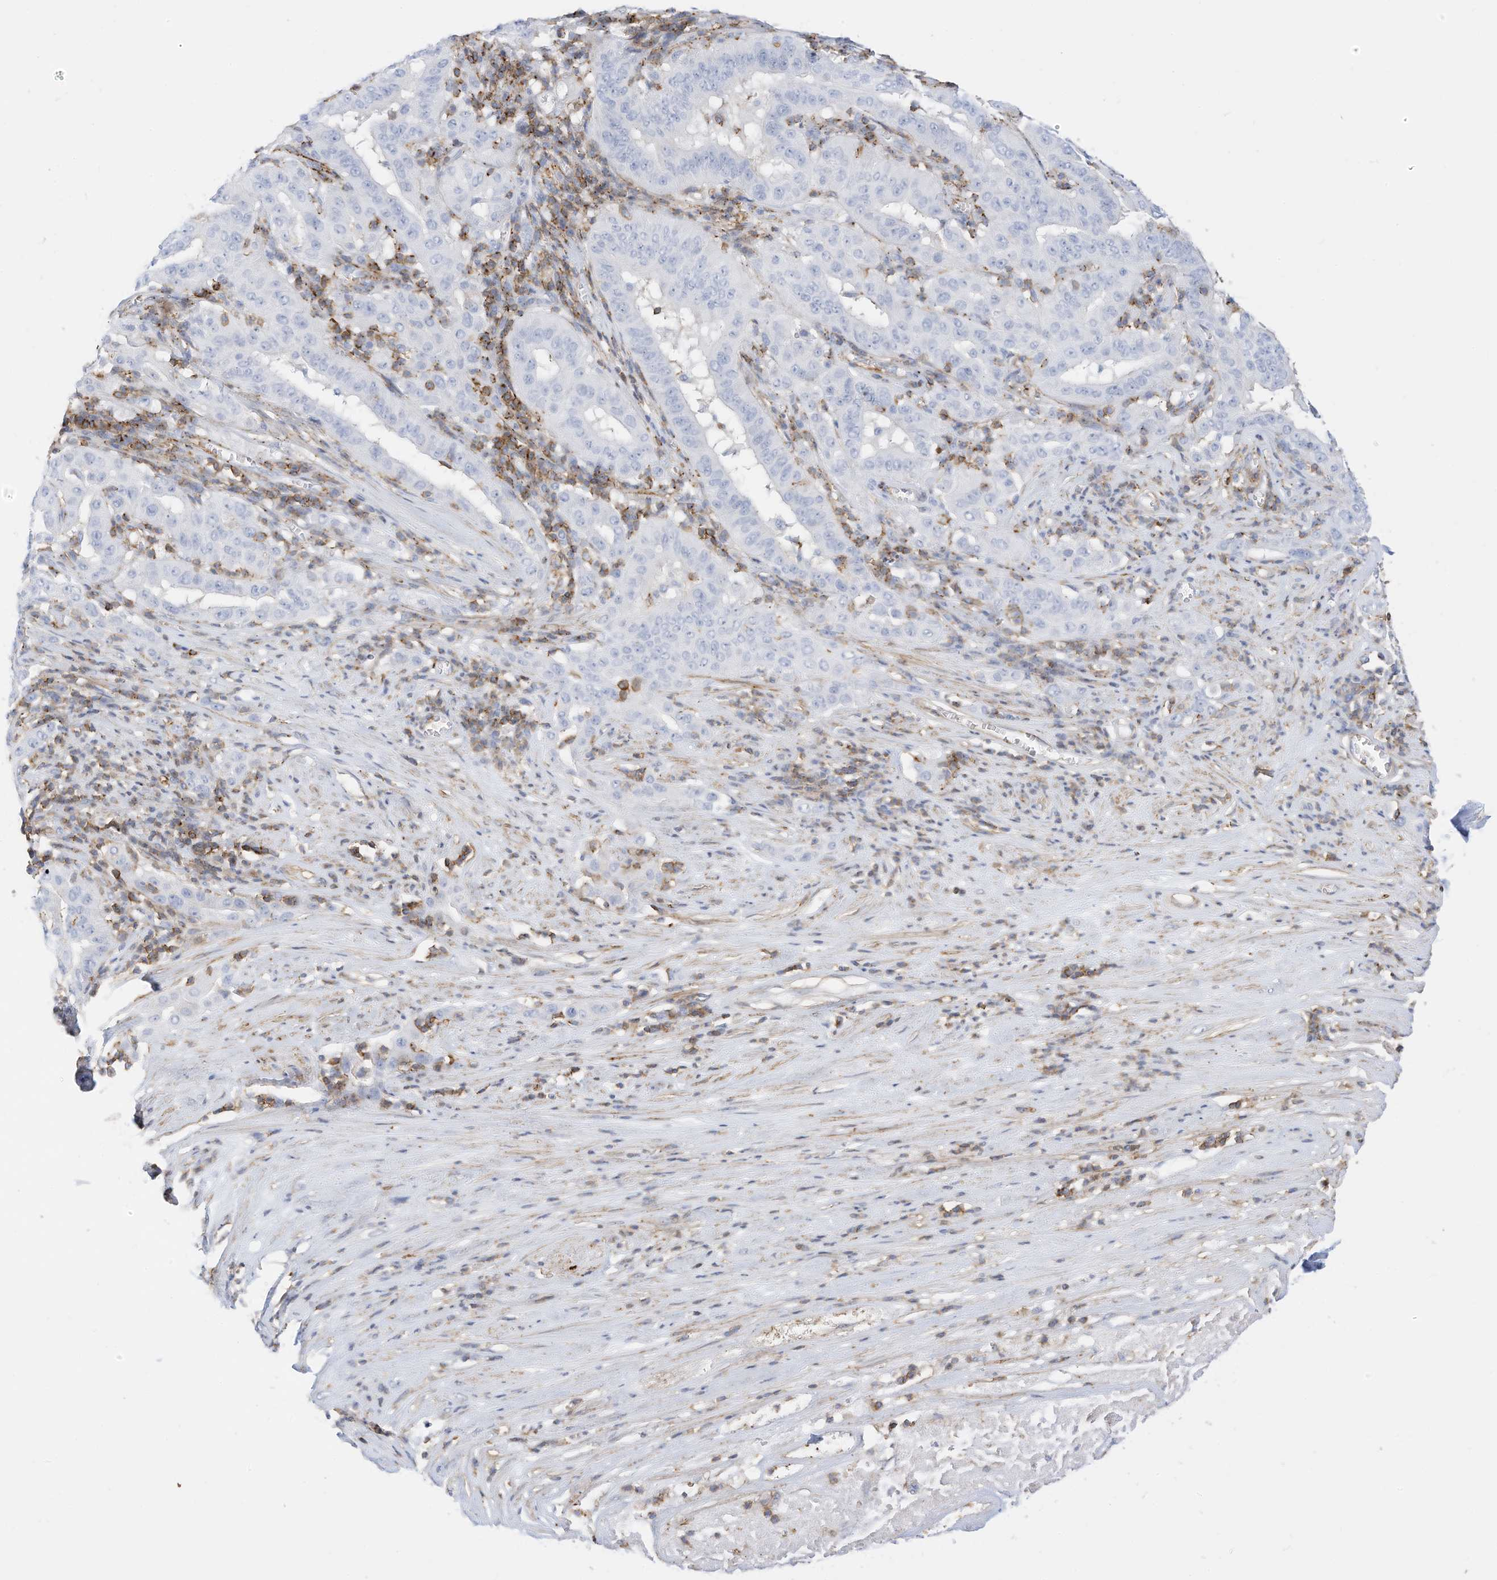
{"staining": {"intensity": "negative", "quantity": "none", "location": "none"}, "tissue": "pancreatic cancer", "cell_type": "Tumor cells", "image_type": "cancer", "snomed": [{"axis": "morphology", "description": "Adenocarcinoma, NOS"}, {"axis": "topography", "description": "Pancreas"}], "caption": "A high-resolution micrograph shows immunohistochemistry (IHC) staining of pancreatic adenocarcinoma, which displays no significant positivity in tumor cells.", "gene": "TXNDC9", "patient": {"sex": "male", "age": 63}}